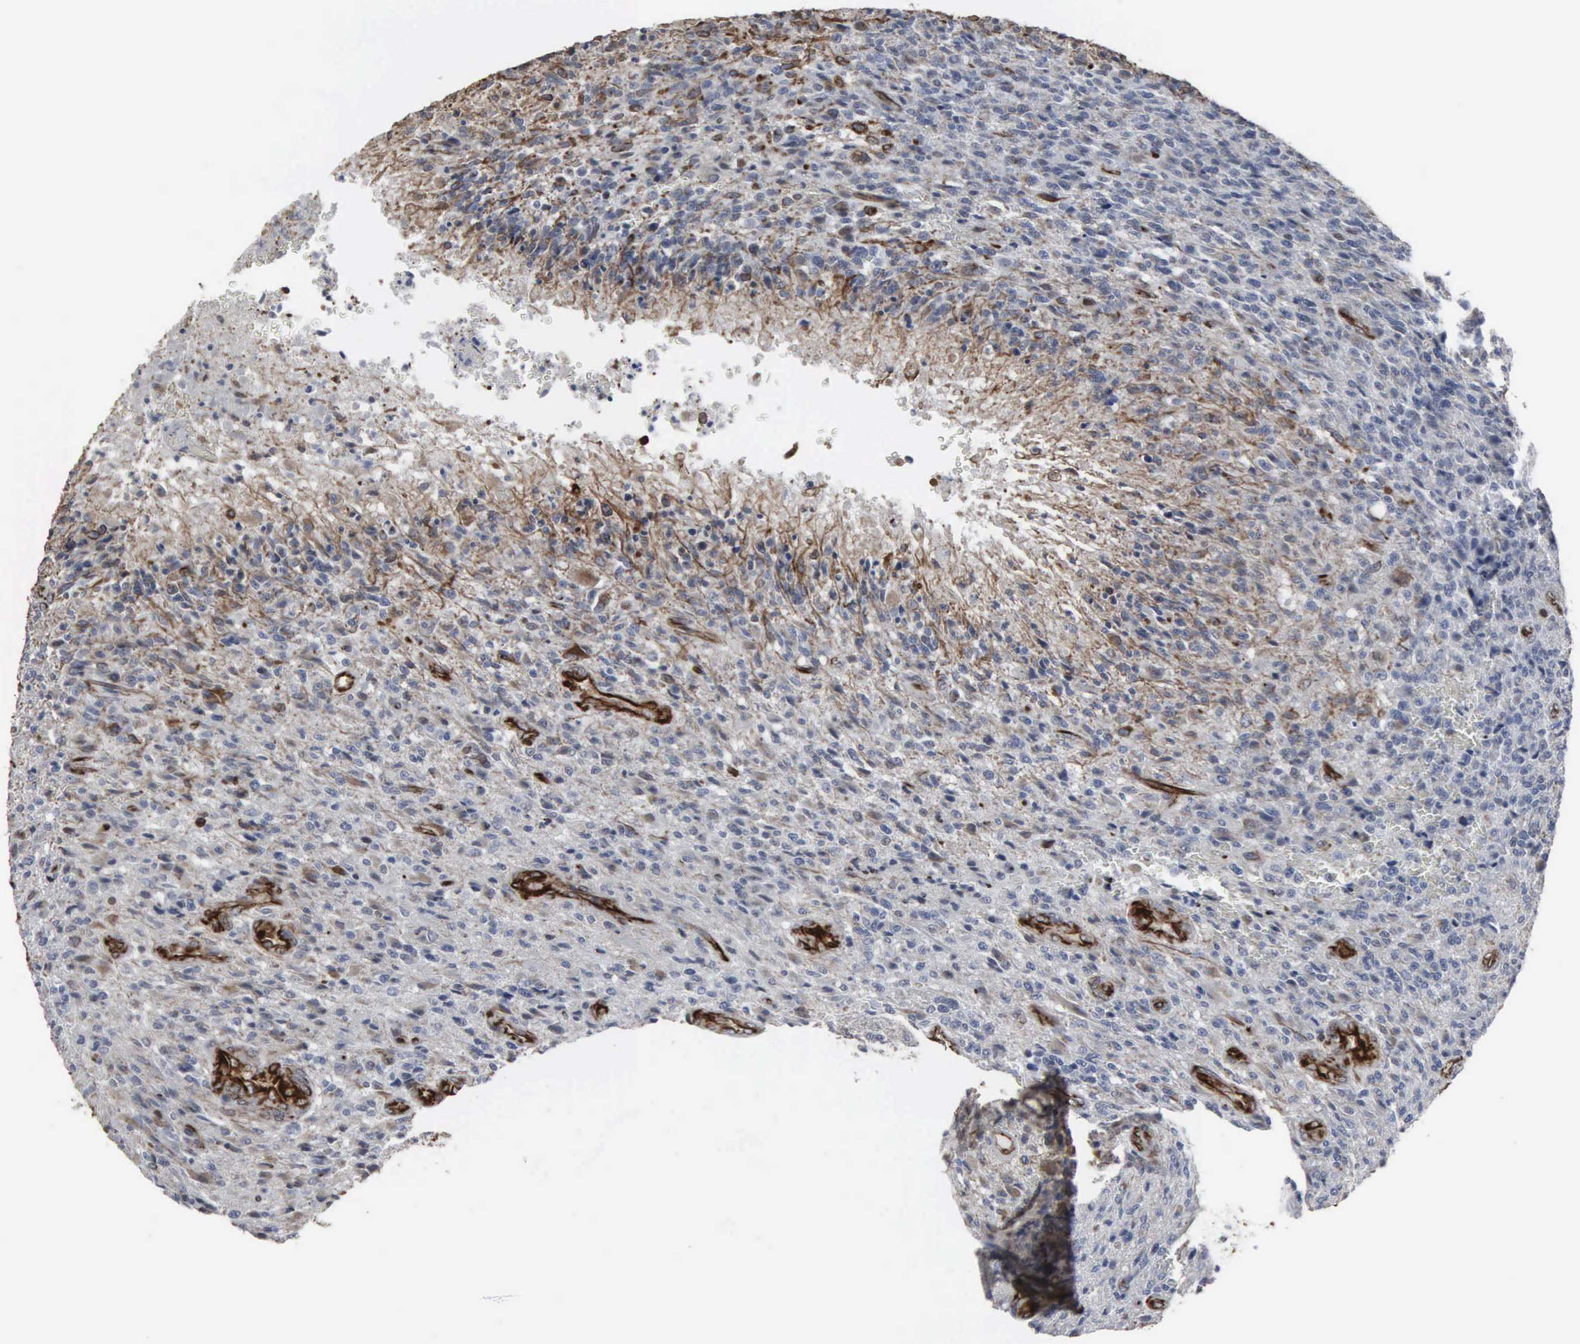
{"staining": {"intensity": "weak", "quantity": "<25%", "location": "cytoplasmic/membranous,nuclear"}, "tissue": "glioma", "cell_type": "Tumor cells", "image_type": "cancer", "snomed": [{"axis": "morphology", "description": "Glioma, malignant, High grade"}, {"axis": "topography", "description": "Brain"}], "caption": "The photomicrograph shows no staining of tumor cells in malignant glioma (high-grade). The staining is performed using DAB brown chromogen with nuclei counter-stained in using hematoxylin.", "gene": "CCNE1", "patient": {"sex": "male", "age": 36}}